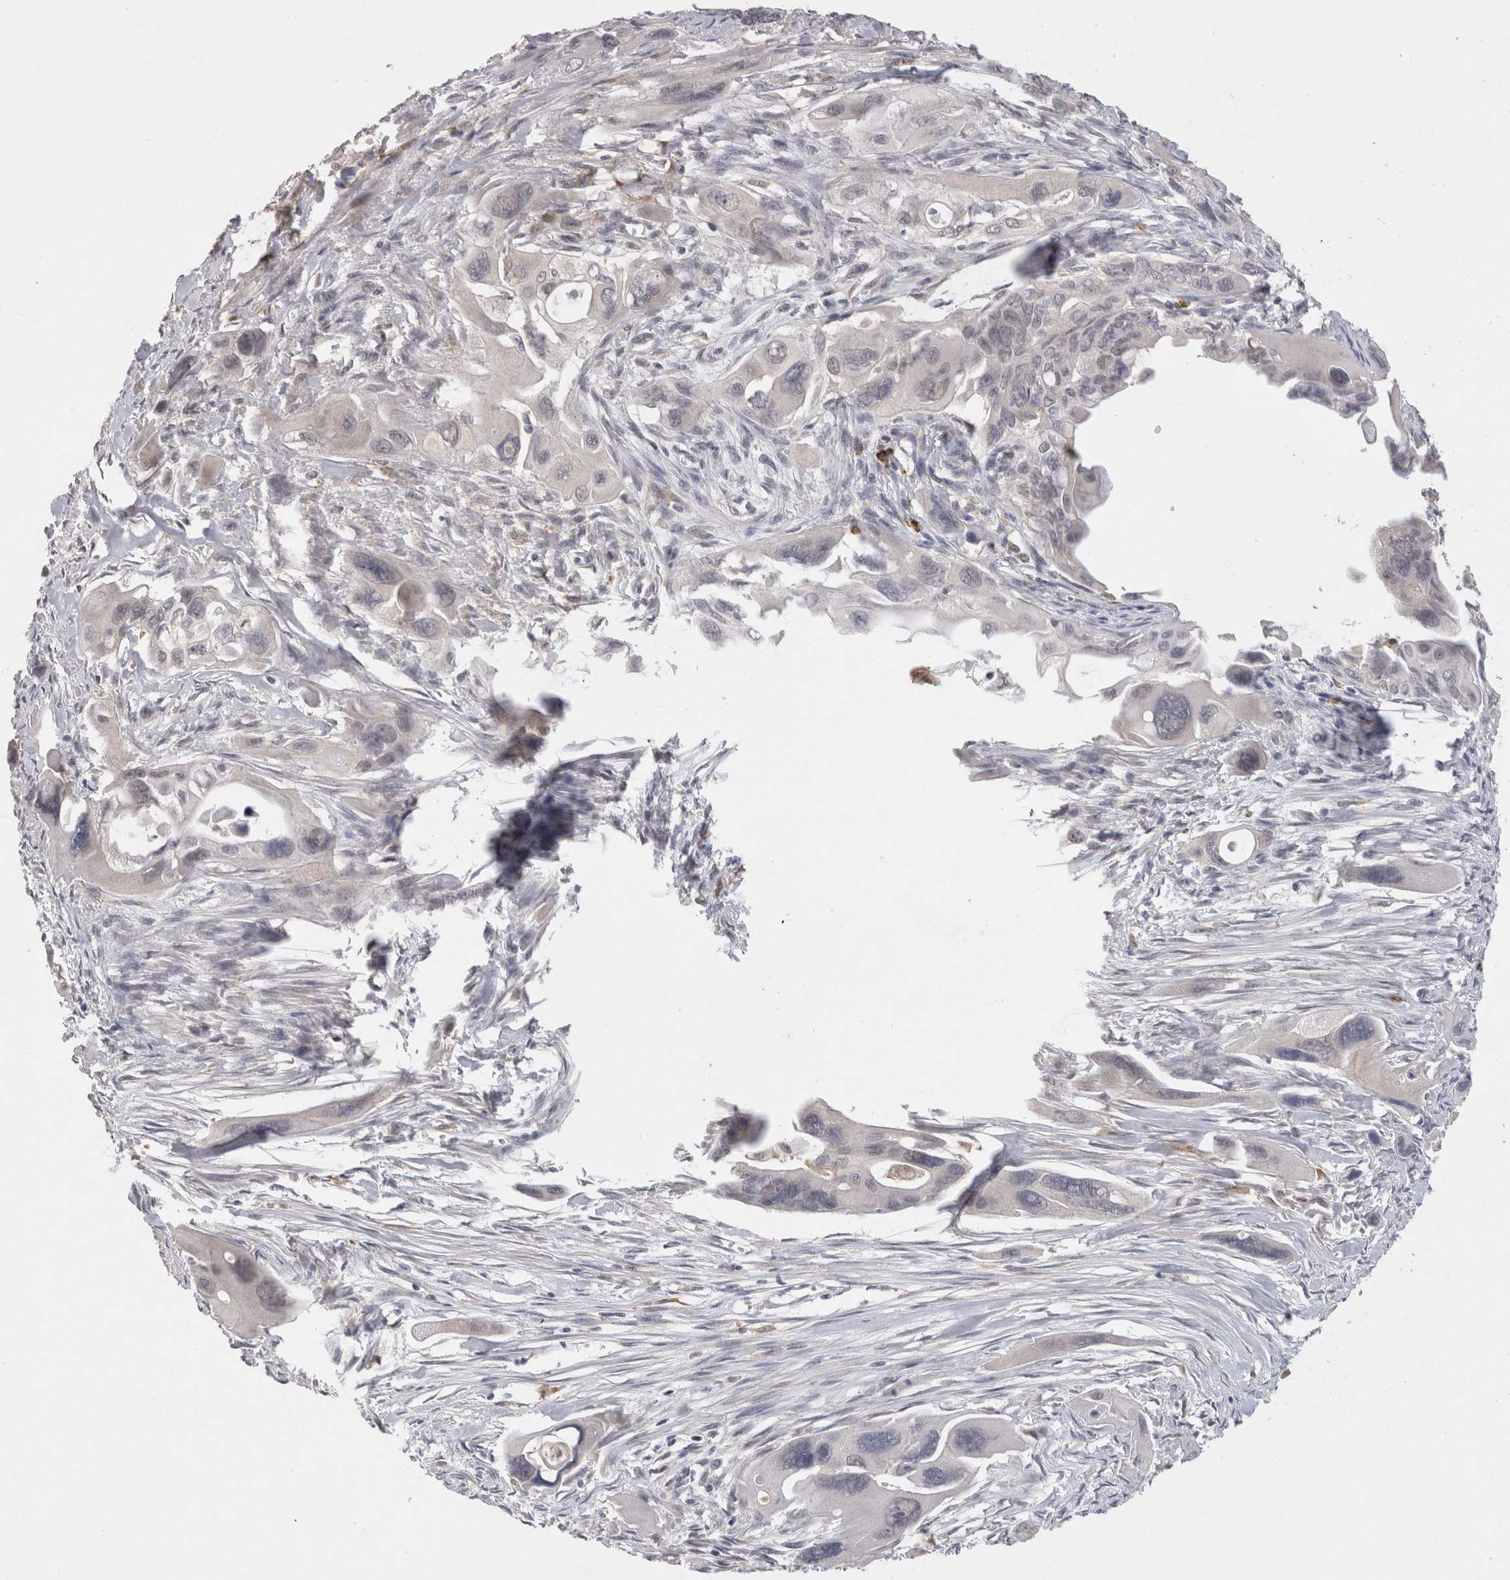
{"staining": {"intensity": "negative", "quantity": "none", "location": "none"}, "tissue": "pancreatic cancer", "cell_type": "Tumor cells", "image_type": "cancer", "snomed": [{"axis": "morphology", "description": "Adenocarcinoma, NOS"}, {"axis": "topography", "description": "Pancreas"}], "caption": "IHC of human pancreatic cancer reveals no staining in tumor cells.", "gene": "VSIG4", "patient": {"sex": "male", "age": 73}}